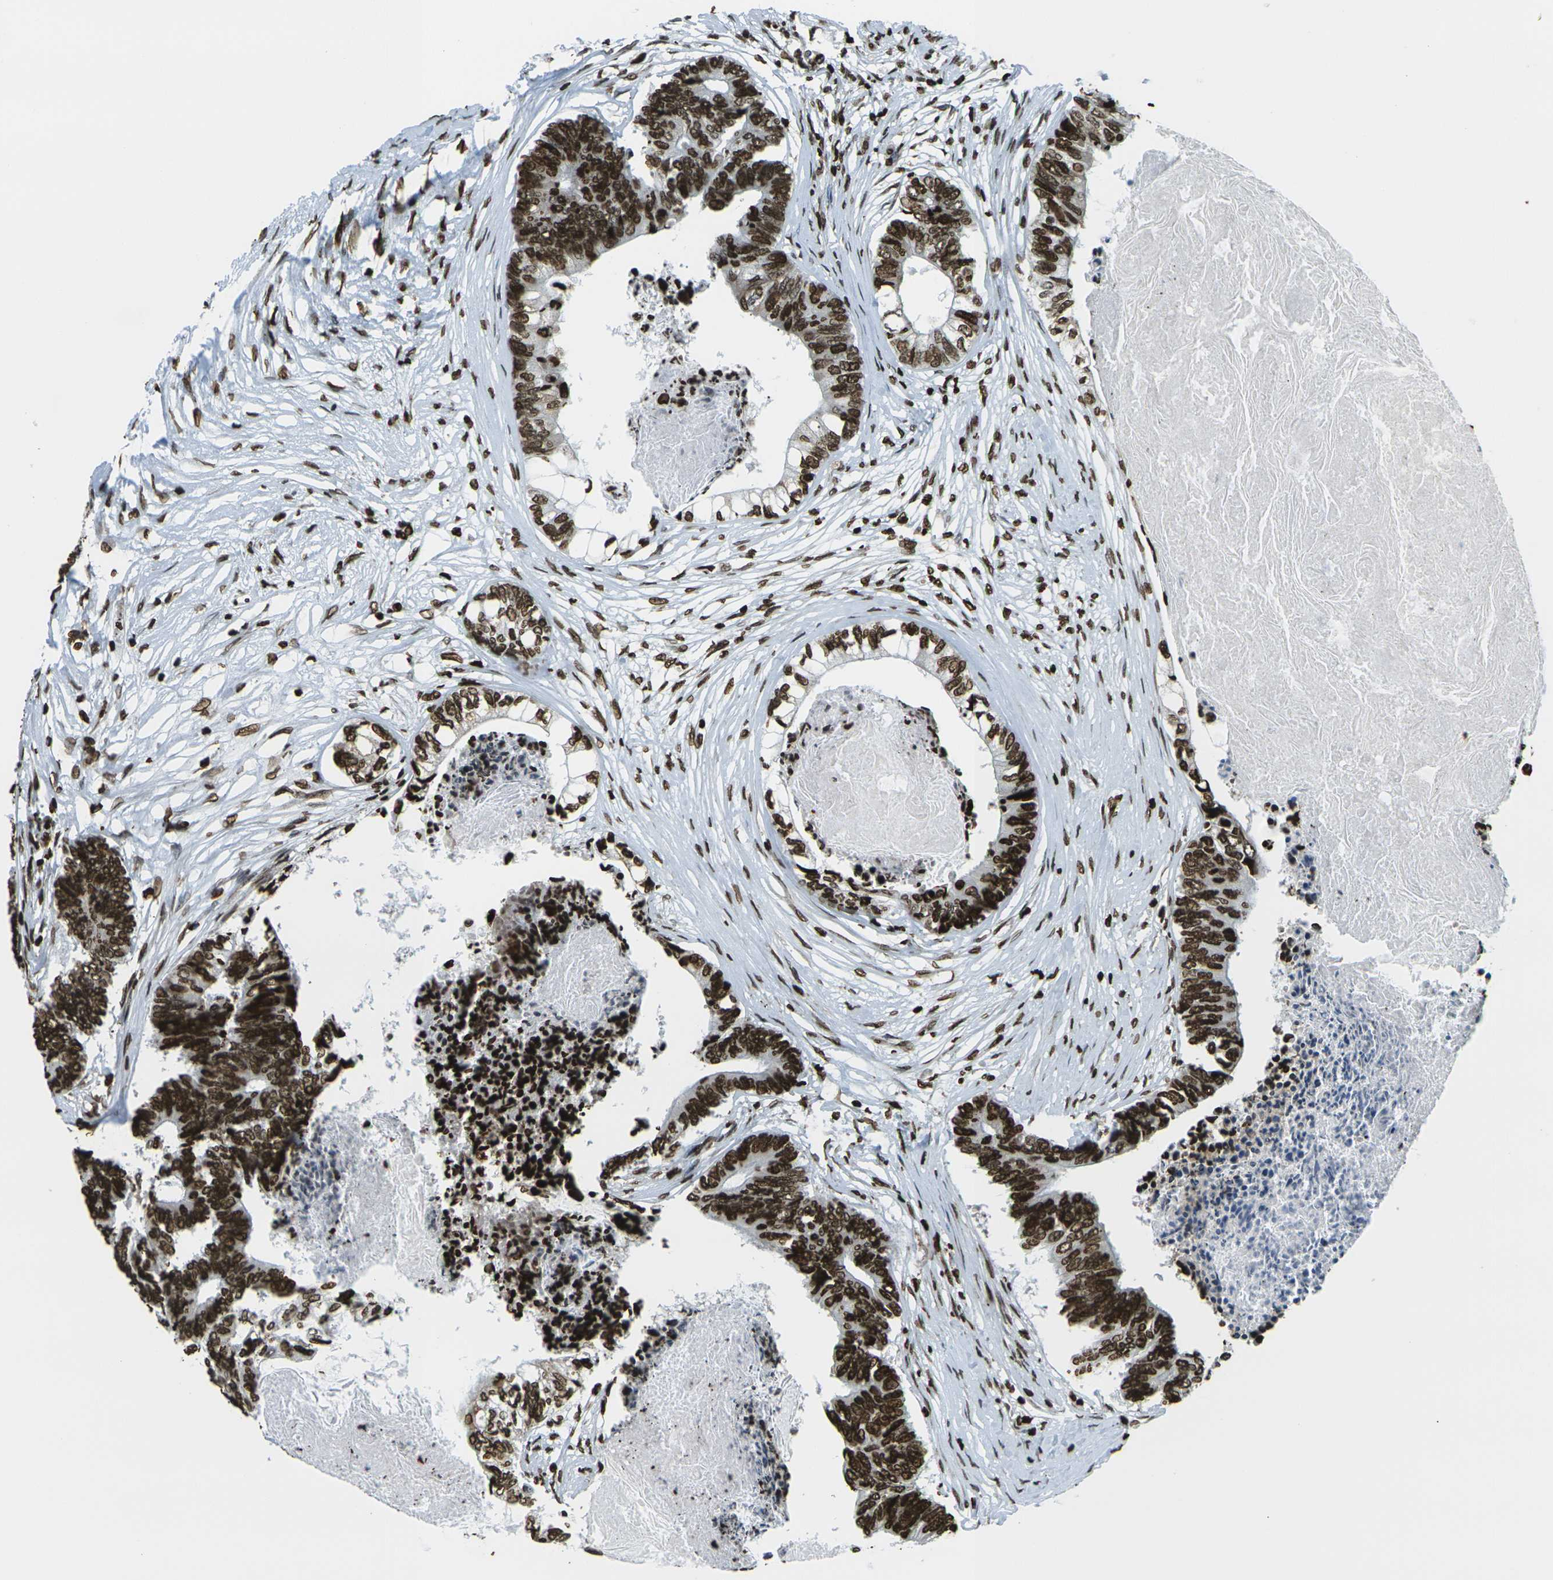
{"staining": {"intensity": "strong", "quantity": ">75%", "location": "nuclear"}, "tissue": "colorectal cancer", "cell_type": "Tumor cells", "image_type": "cancer", "snomed": [{"axis": "morphology", "description": "Adenocarcinoma, NOS"}, {"axis": "topography", "description": "Rectum"}], "caption": "This histopathology image demonstrates IHC staining of human adenocarcinoma (colorectal), with high strong nuclear positivity in approximately >75% of tumor cells.", "gene": "H1-2", "patient": {"sex": "male", "age": 63}}